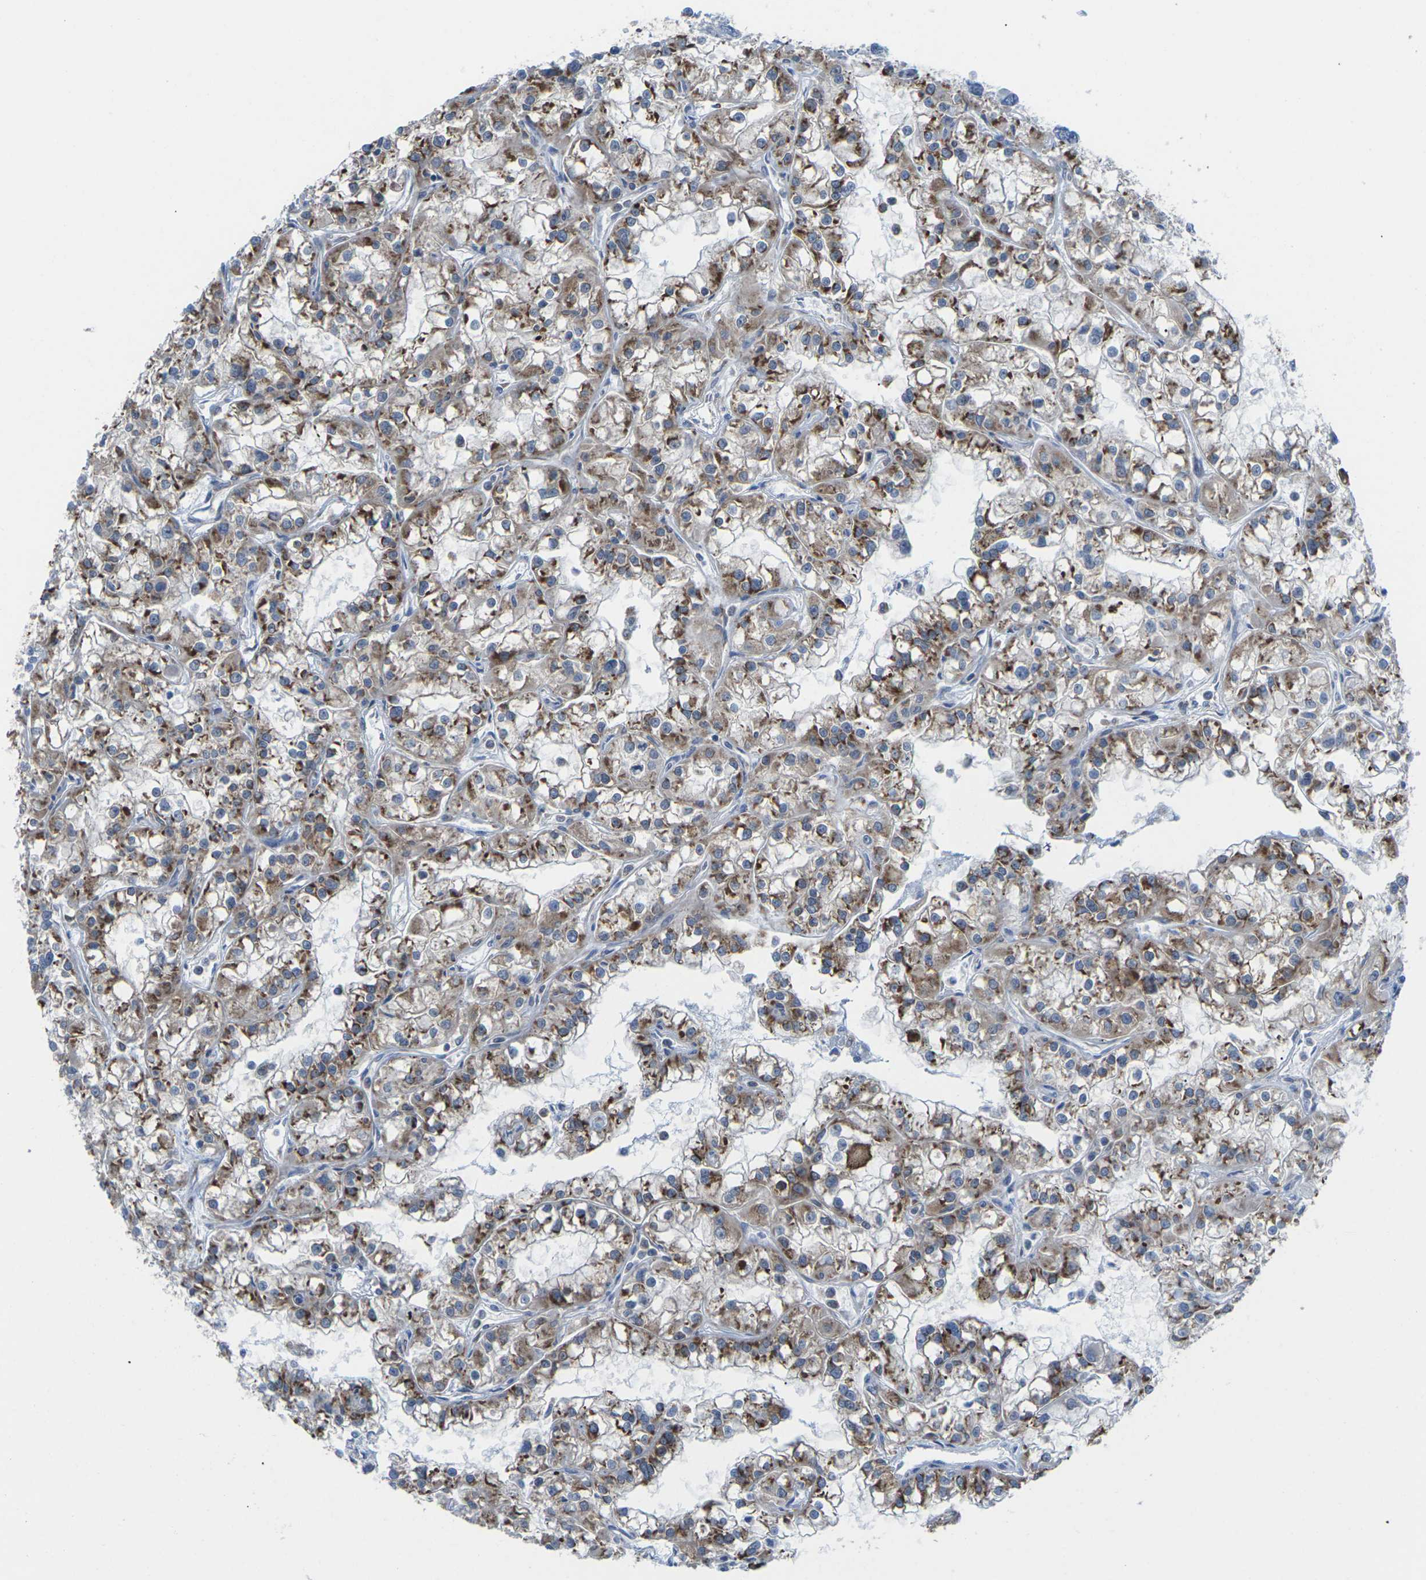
{"staining": {"intensity": "moderate", "quantity": ">75%", "location": "cytoplasmic/membranous"}, "tissue": "renal cancer", "cell_type": "Tumor cells", "image_type": "cancer", "snomed": [{"axis": "morphology", "description": "Adenocarcinoma, NOS"}, {"axis": "topography", "description": "Kidney"}], "caption": "This photomicrograph shows immunohistochemistry (IHC) staining of human renal cancer (adenocarcinoma), with medium moderate cytoplasmic/membranous expression in about >75% of tumor cells.", "gene": "PDZK1IP1", "patient": {"sex": "female", "age": 52}}